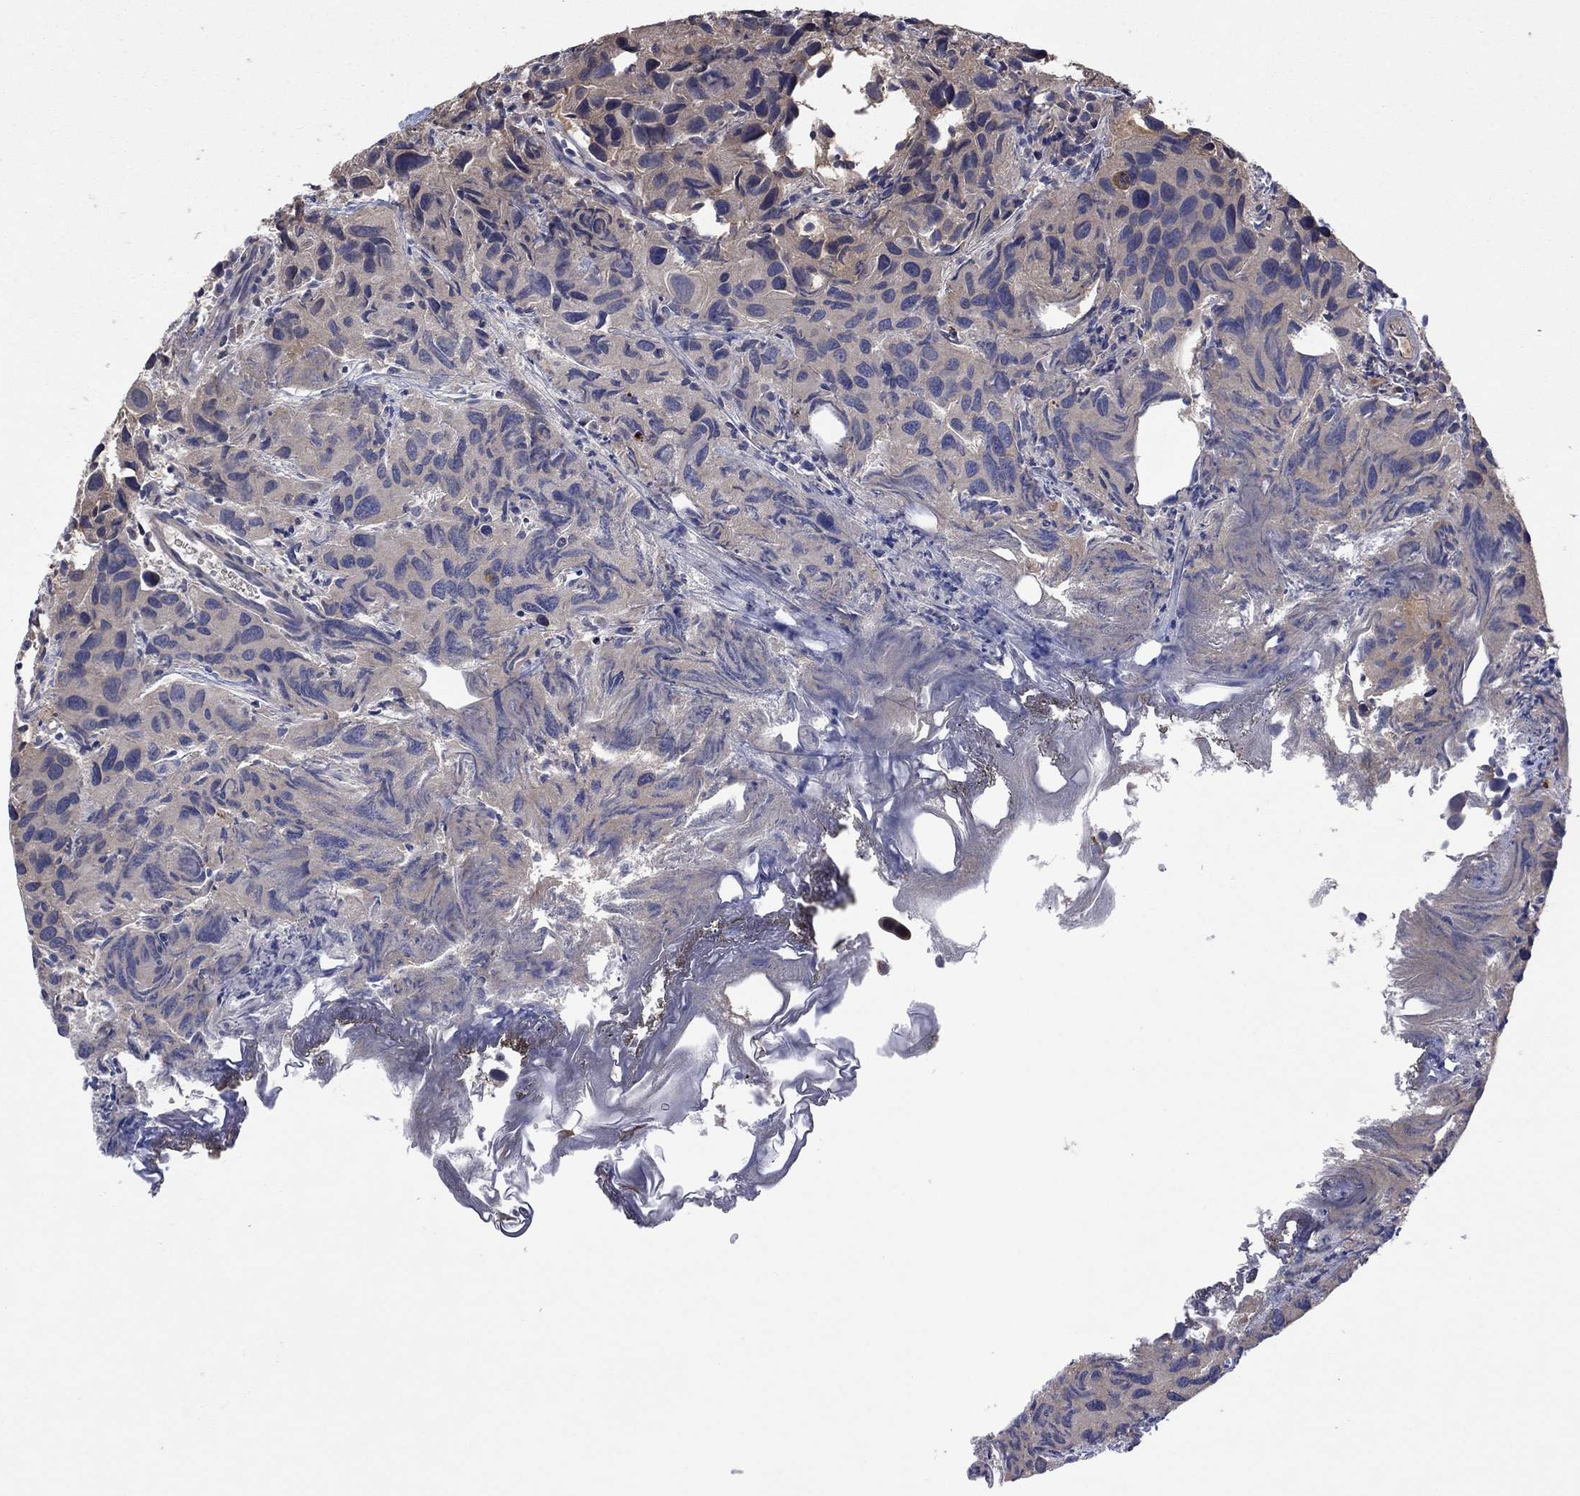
{"staining": {"intensity": "weak", "quantity": "<25%", "location": "cytoplasmic/membranous"}, "tissue": "urothelial cancer", "cell_type": "Tumor cells", "image_type": "cancer", "snomed": [{"axis": "morphology", "description": "Urothelial carcinoma, High grade"}, {"axis": "topography", "description": "Urinary bladder"}], "caption": "Tumor cells show no significant protein positivity in high-grade urothelial carcinoma.", "gene": "IAH1", "patient": {"sex": "male", "age": 79}}